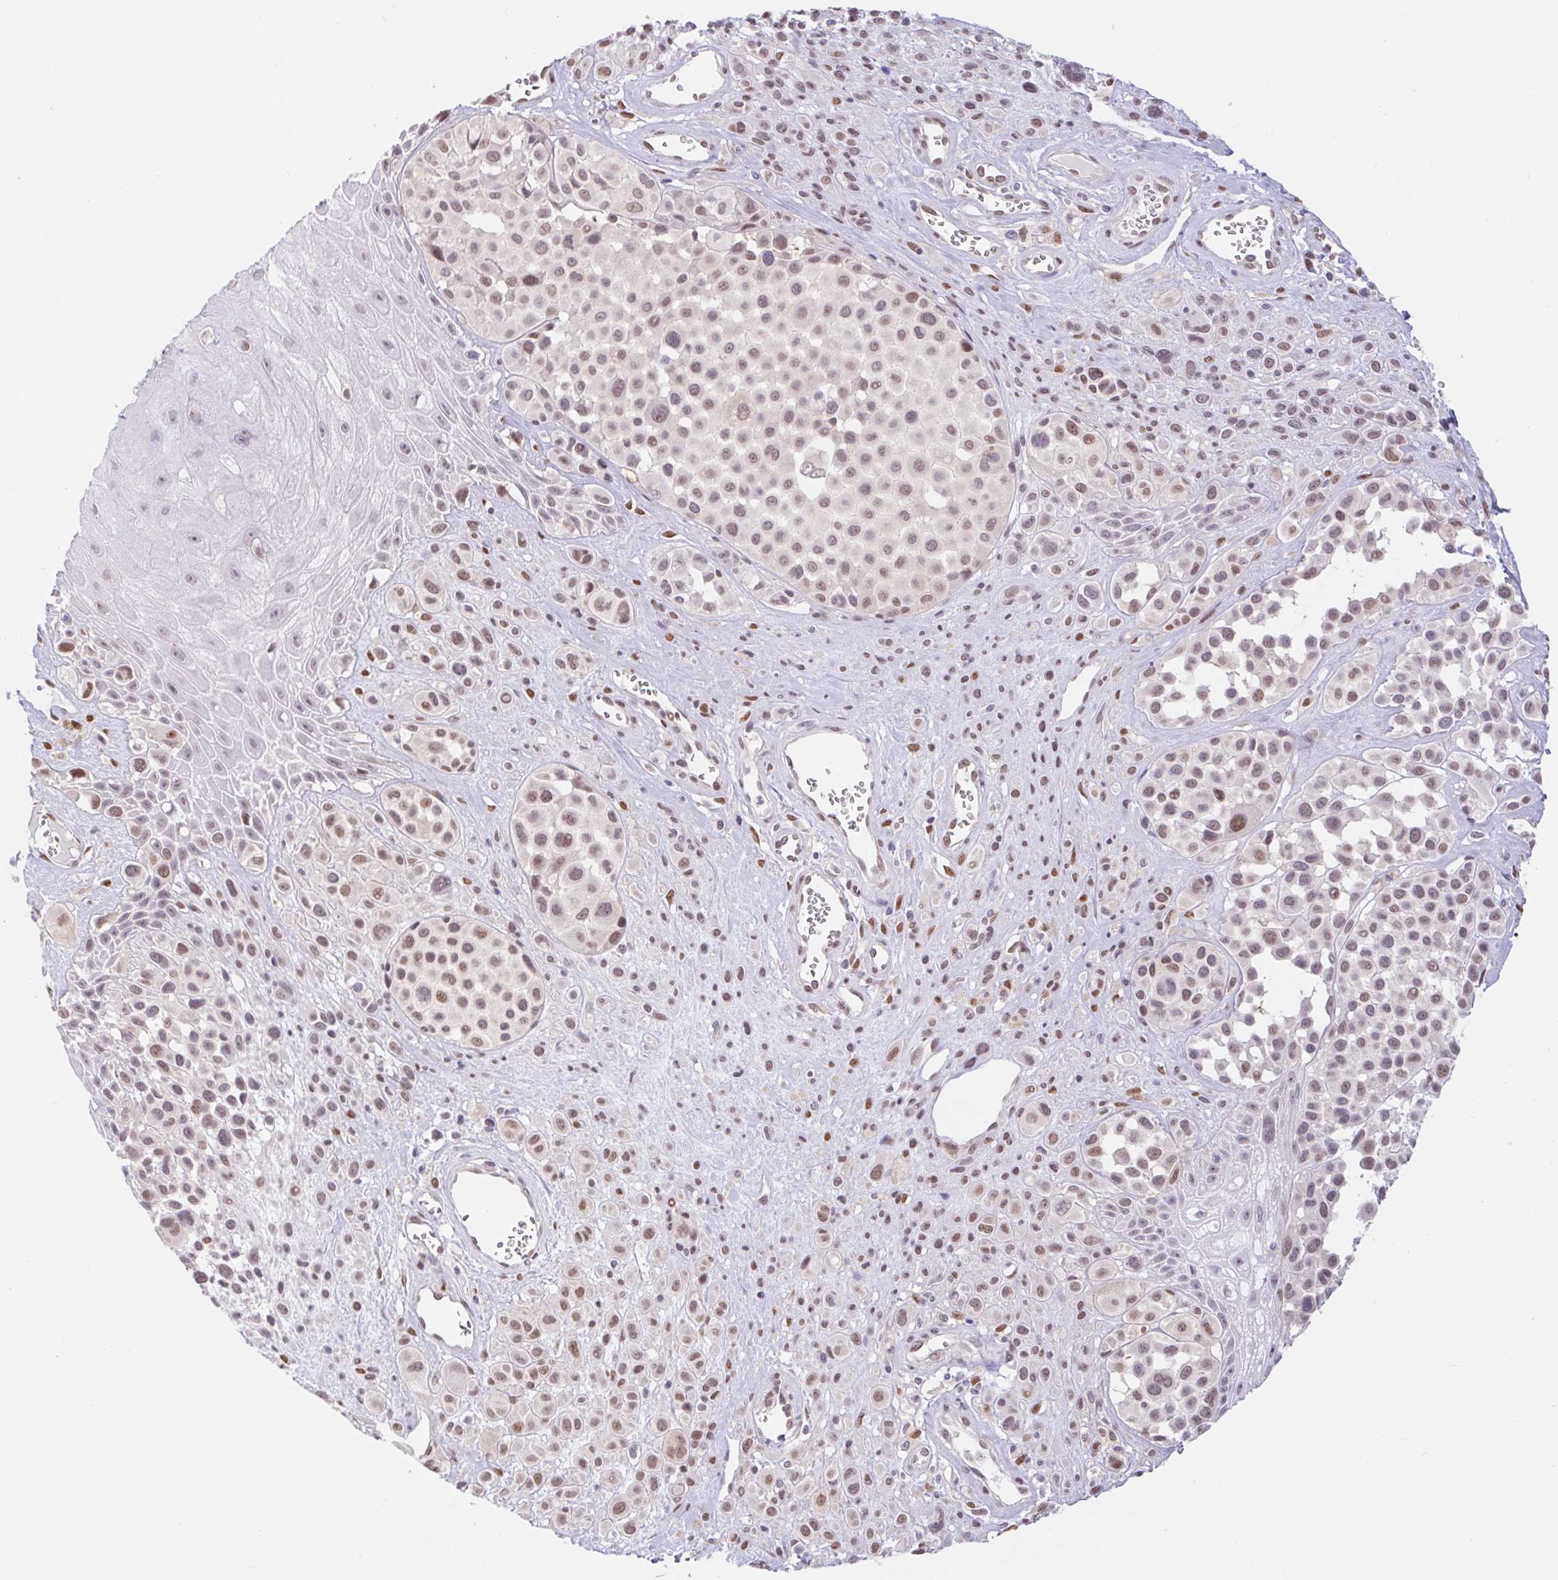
{"staining": {"intensity": "weak", "quantity": ">75%", "location": "nuclear"}, "tissue": "melanoma", "cell_type": "Tumor cells", "image_type": "cancer", "snomed": [{"axis": "morphology", "description": "Malignant melanoma, NOS"}, {"axis": "topography", "description": "Skin"}], "caption": "The immunohistochemical stain shows weak nuclear expression in tumor cells of melanoma tissue. (Stains: DAB (3,3'-diaminobenzidine) in brown, nuclei in blue, Microscopy: brightfield microscopy at high magnification).", "gene": "CAND1", "patient": {"sex": "male", "age": 77}}